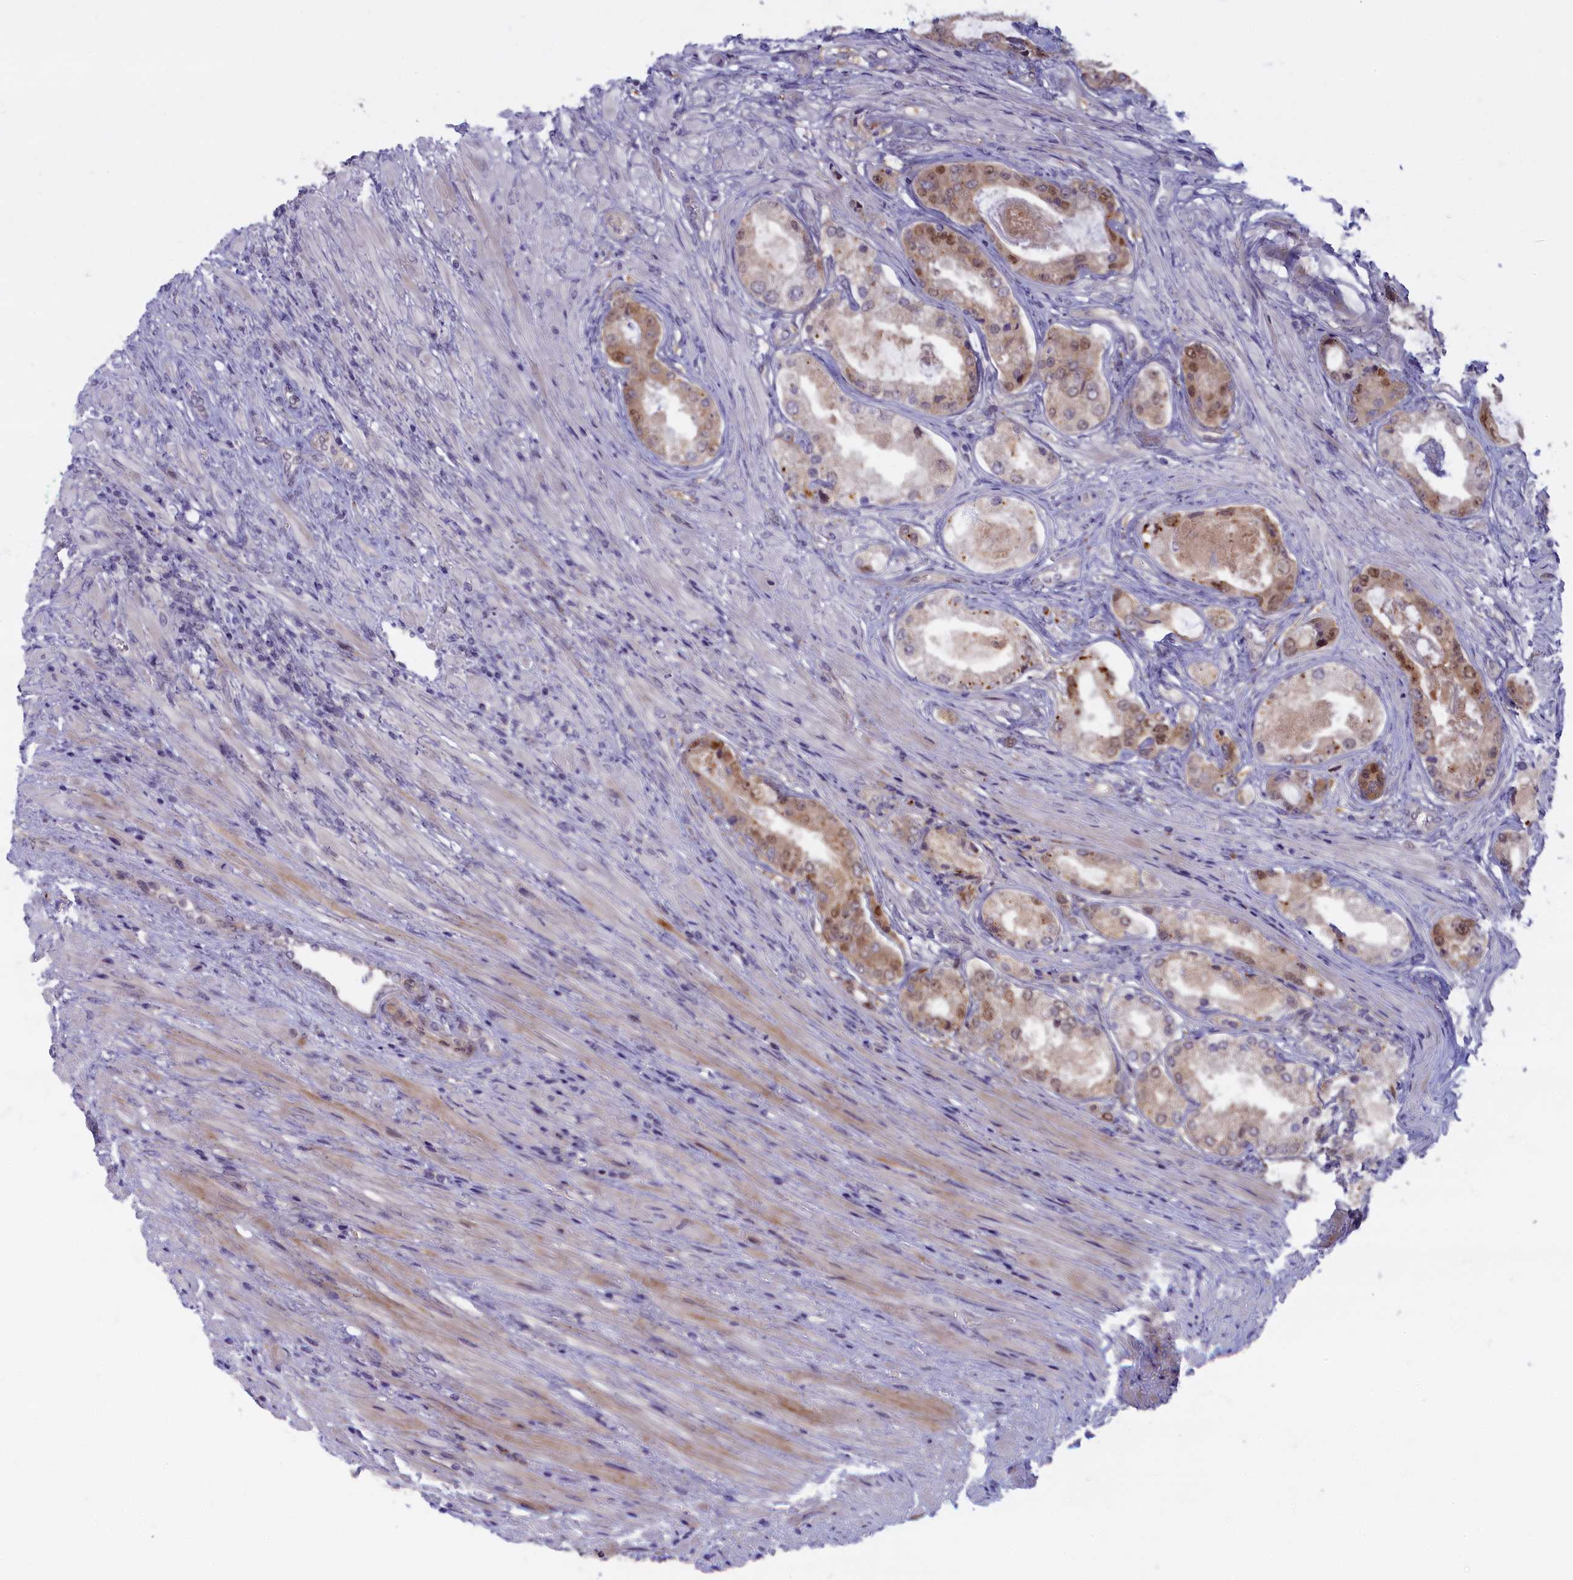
{"staining": {"intensity": "moderate", "quantity": "<25%", "location": "cytoplasmic/membranous,nuclear"}, "tissue": "prostate cancer", "cell_type": "Tumor cells", "image_type": "cancer", "snomed": [{"axis": "morphology", "description": "Adenocarcinoma, Low grade"}, {"axis": "topography", "description": "Prostate"}], "caption": "Prostate adenocarcinoma (low-grade) stained with a protein marker exhibits moderate staining in tumor cells.", "gene": "FCSK", "patient": {"sex": "male", "age": 68}}